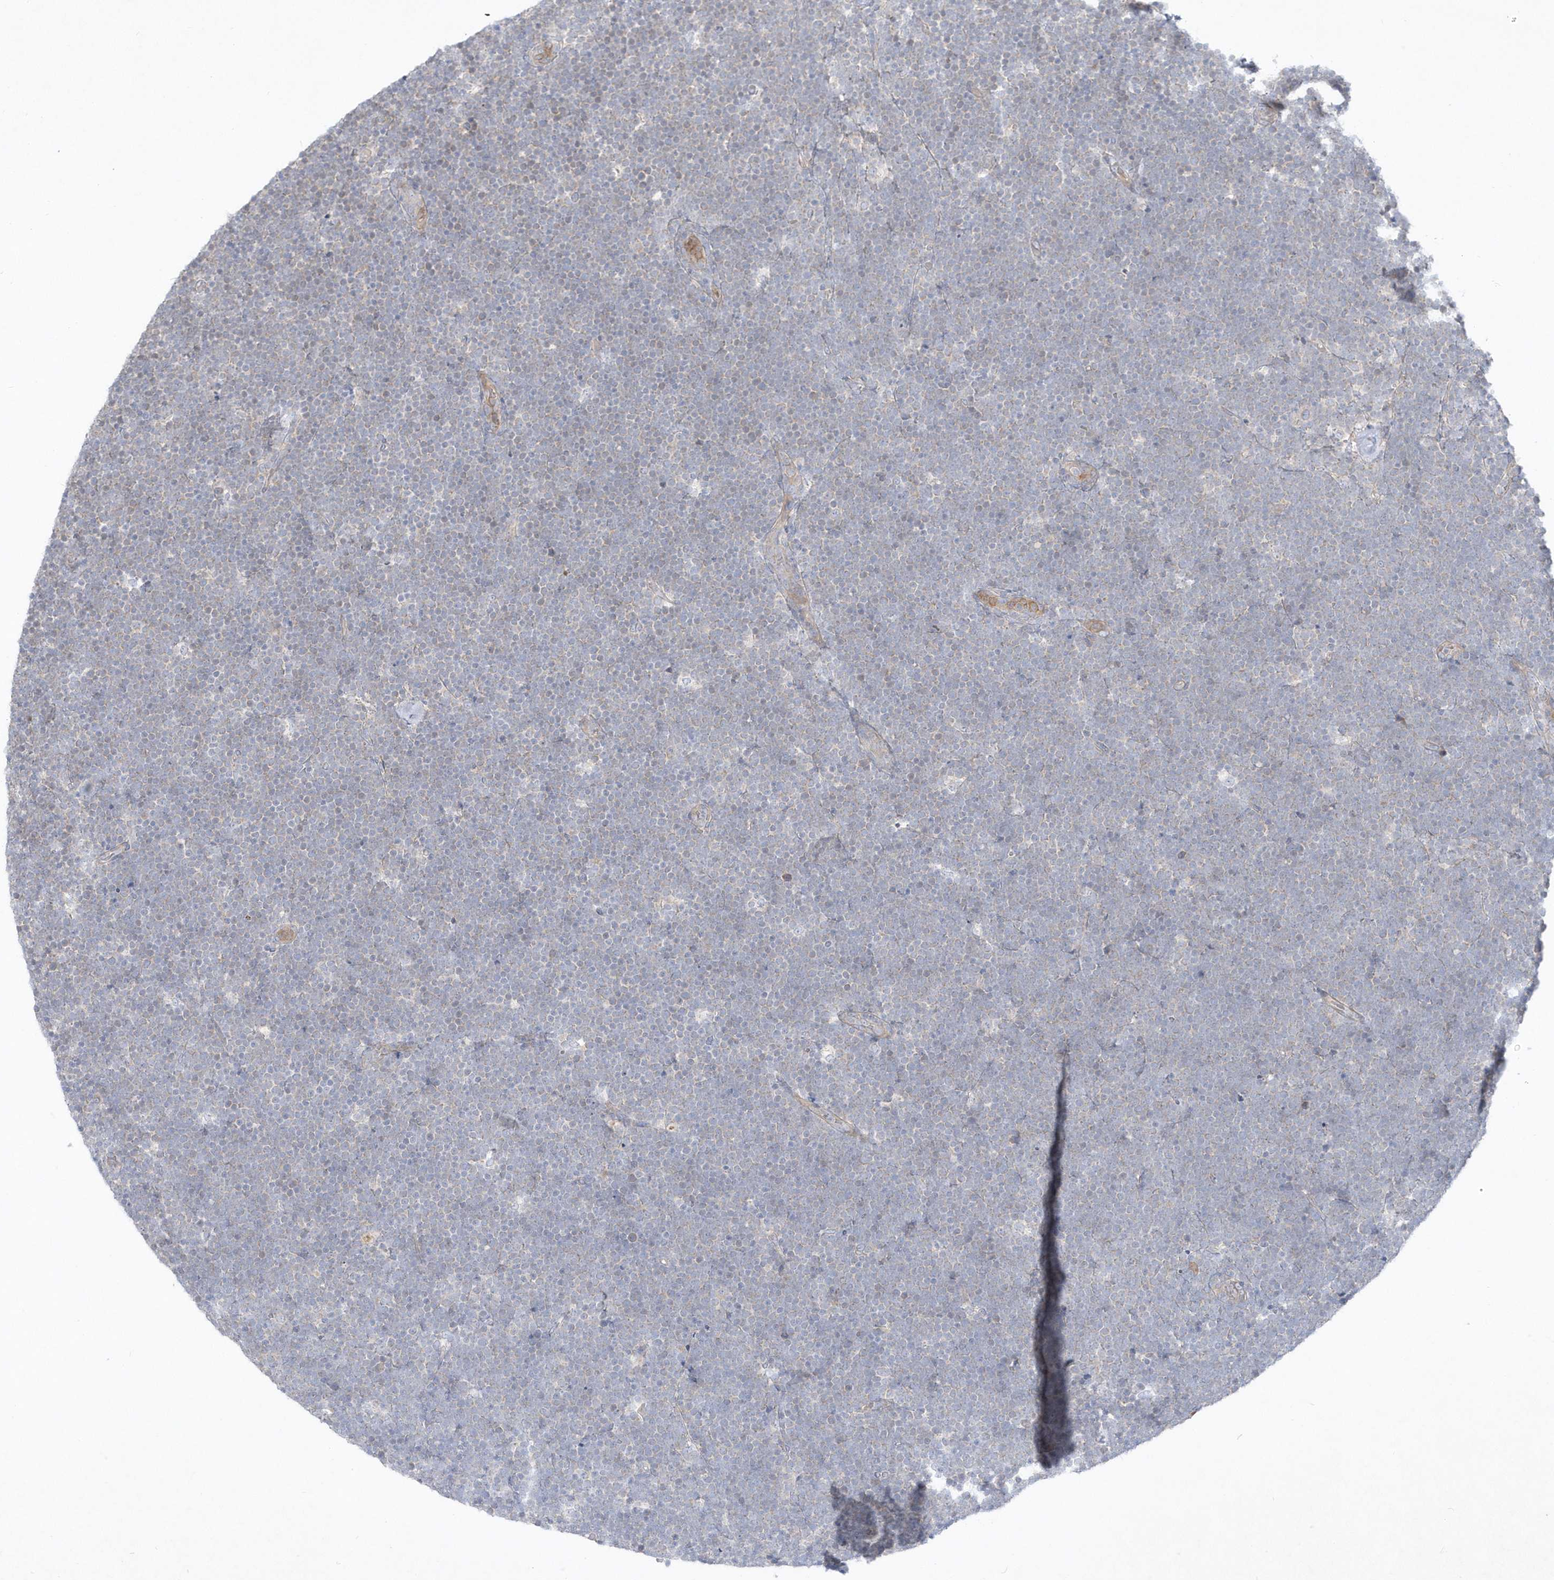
{"staining": {"intensity": "negative", "quantity": "none", "location": "none"}, "tissue": "lymphoma", "cell_type": "Tumor cells", "image_type": "cancer", "snomed": [{"axis": "morphology", "description": "Malignant lymphoma, non-Hodgkin's type, High grade"}, {"axis": "topography", "description": "Lymph node"}], "caption": "IHC micrograph of malignant lymphoma, non-Hodgkin's type (high-grade) stained for a protein (brown), which exhibits no positivity in tumor cells.", "gene": "LARS1", "patient": {"sex": "male", "age": 13}}